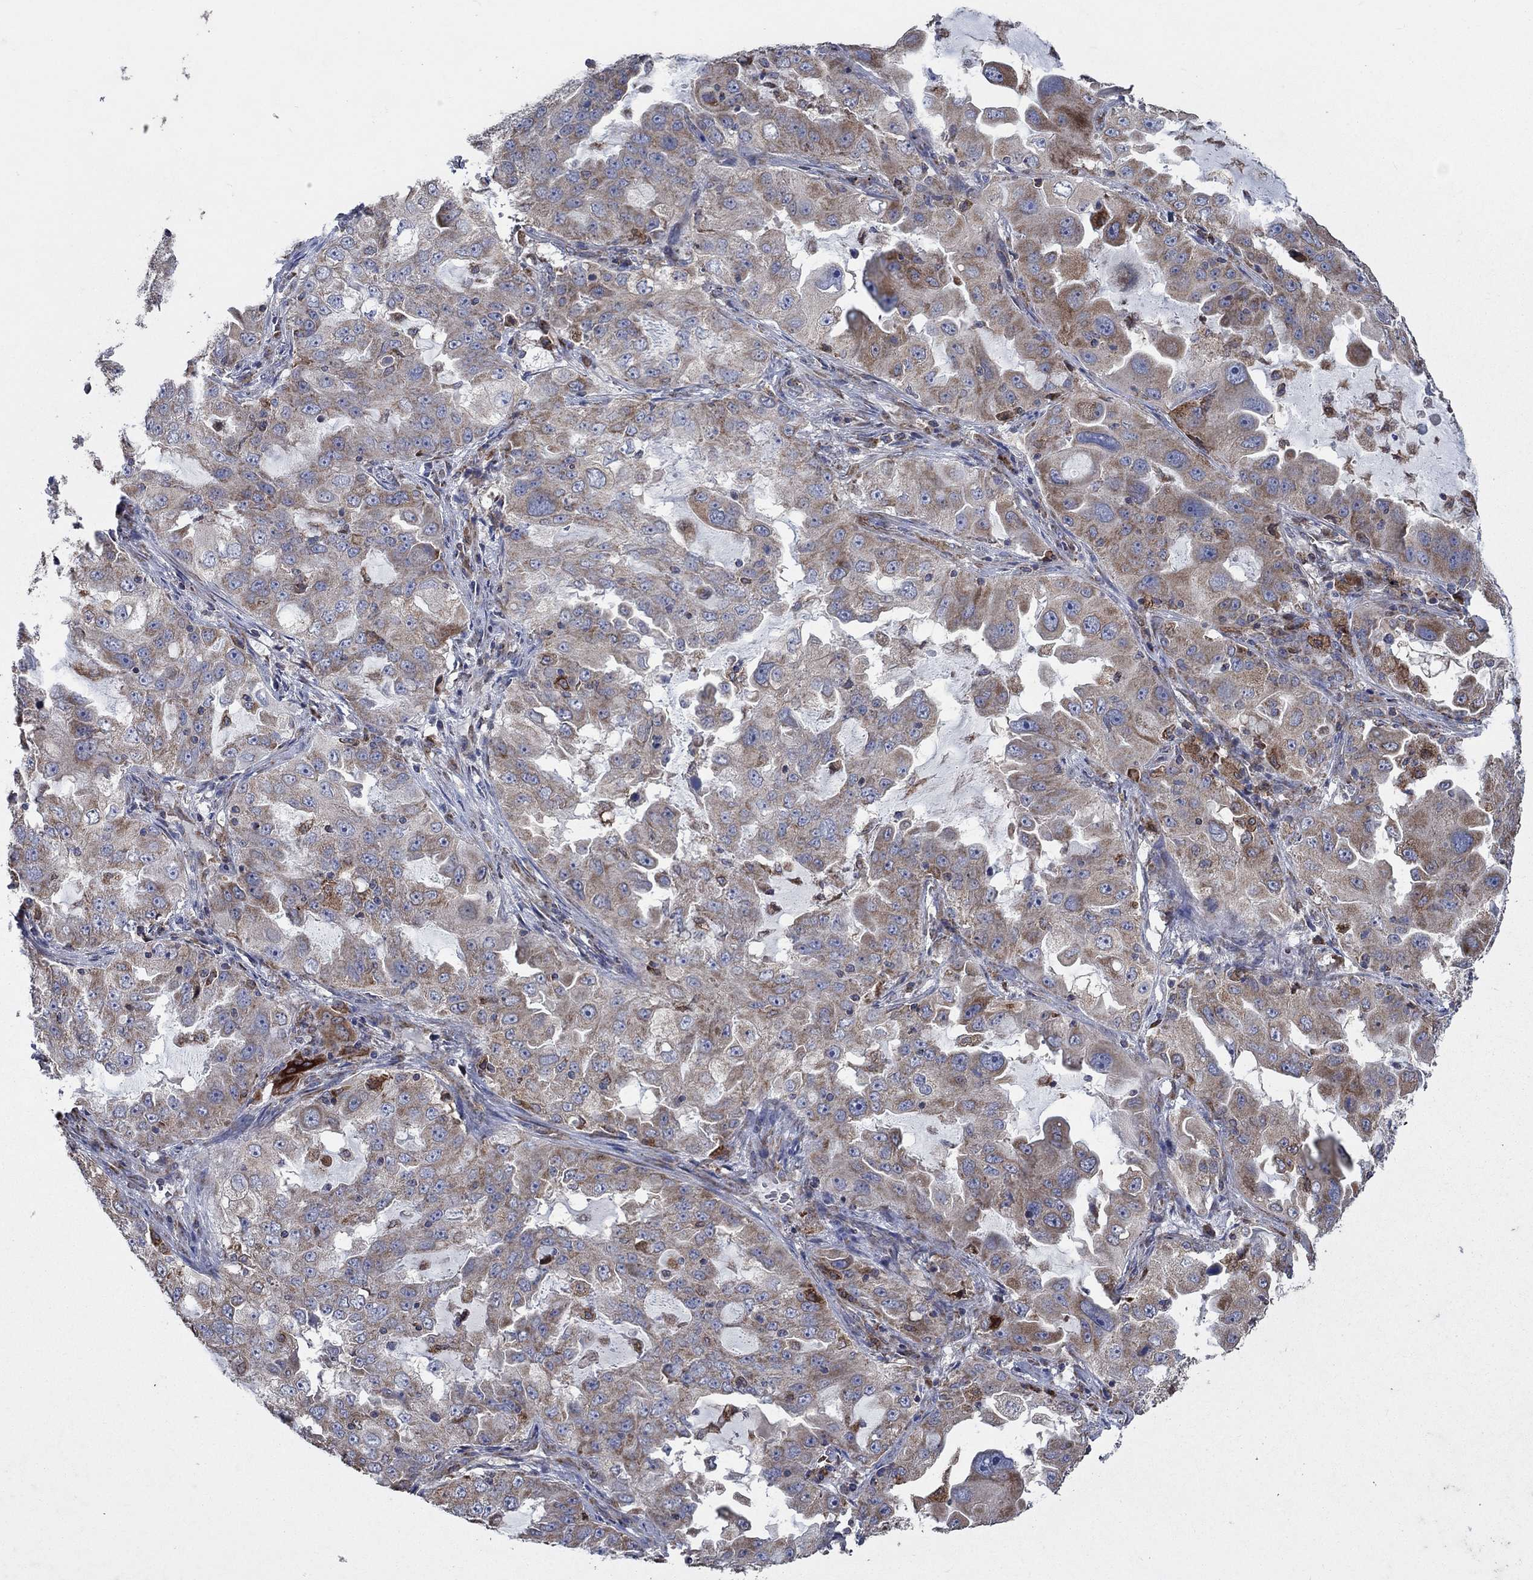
{"staining": {"intensity": "weak", "quantity": "25%-75%", "location": "cytoplasmic/membranous"}, "tissue": "lung cancer", "cell_type": "Tumor cells", "image_type": "cancer", "snomed": [{"axis": "morphology", "description": "Adenocarcinoma, NOS"}, {"axis": "topography", "description": "Lung"}], "caption": "IHC (DAB (3,3'-diaminobenzidine)) staining of human lung cancer (adenocarcinoma) demonstrates weak cytoplasmic/membranous protein staining in approximately 25%-75% of tumor cells.", "gene": "NCEH1", "patient": {"sex": "female", "age": 61}}